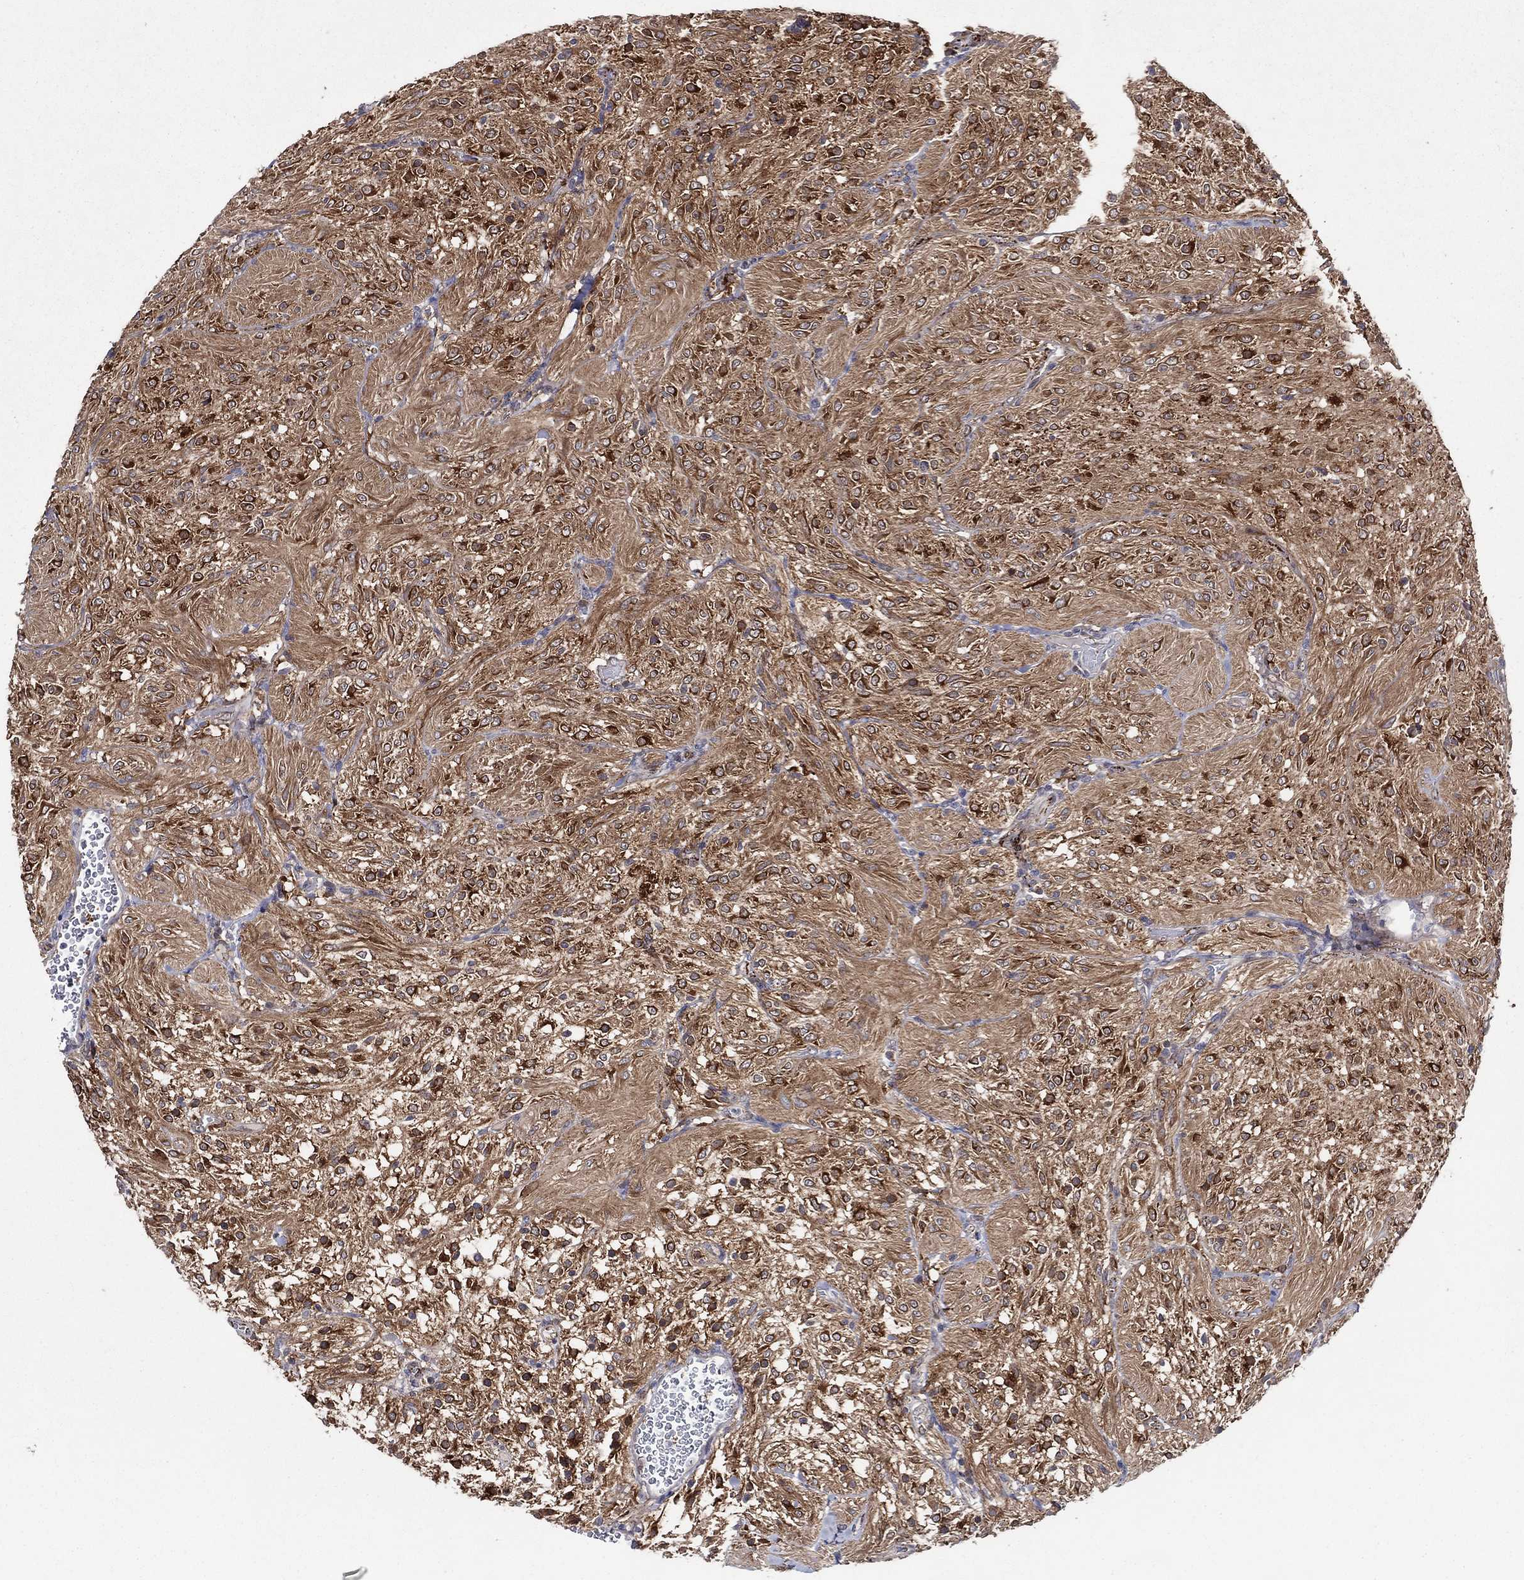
{"staining": {"intensity": "strong", "quantity": "25%-75%", "location": "cytoplasmic/membranous"}, "tissue": "glioma", "cell_type": "Tumor cells", "image_type": "cancer", "snomed": [{"axis": "morphology", "description": "Glioma, malignant, Low grade"}, {"axis": "topography", "description": "Brain"}], "caption": "Glioma stained with DAB IHC reveals high levels of strong cytoplasmic/membranous expression in approximately 25%-75% of tumor cells.", "gene": "ARHGAP11A", "patient": {"sex": "male", "age": 3}}